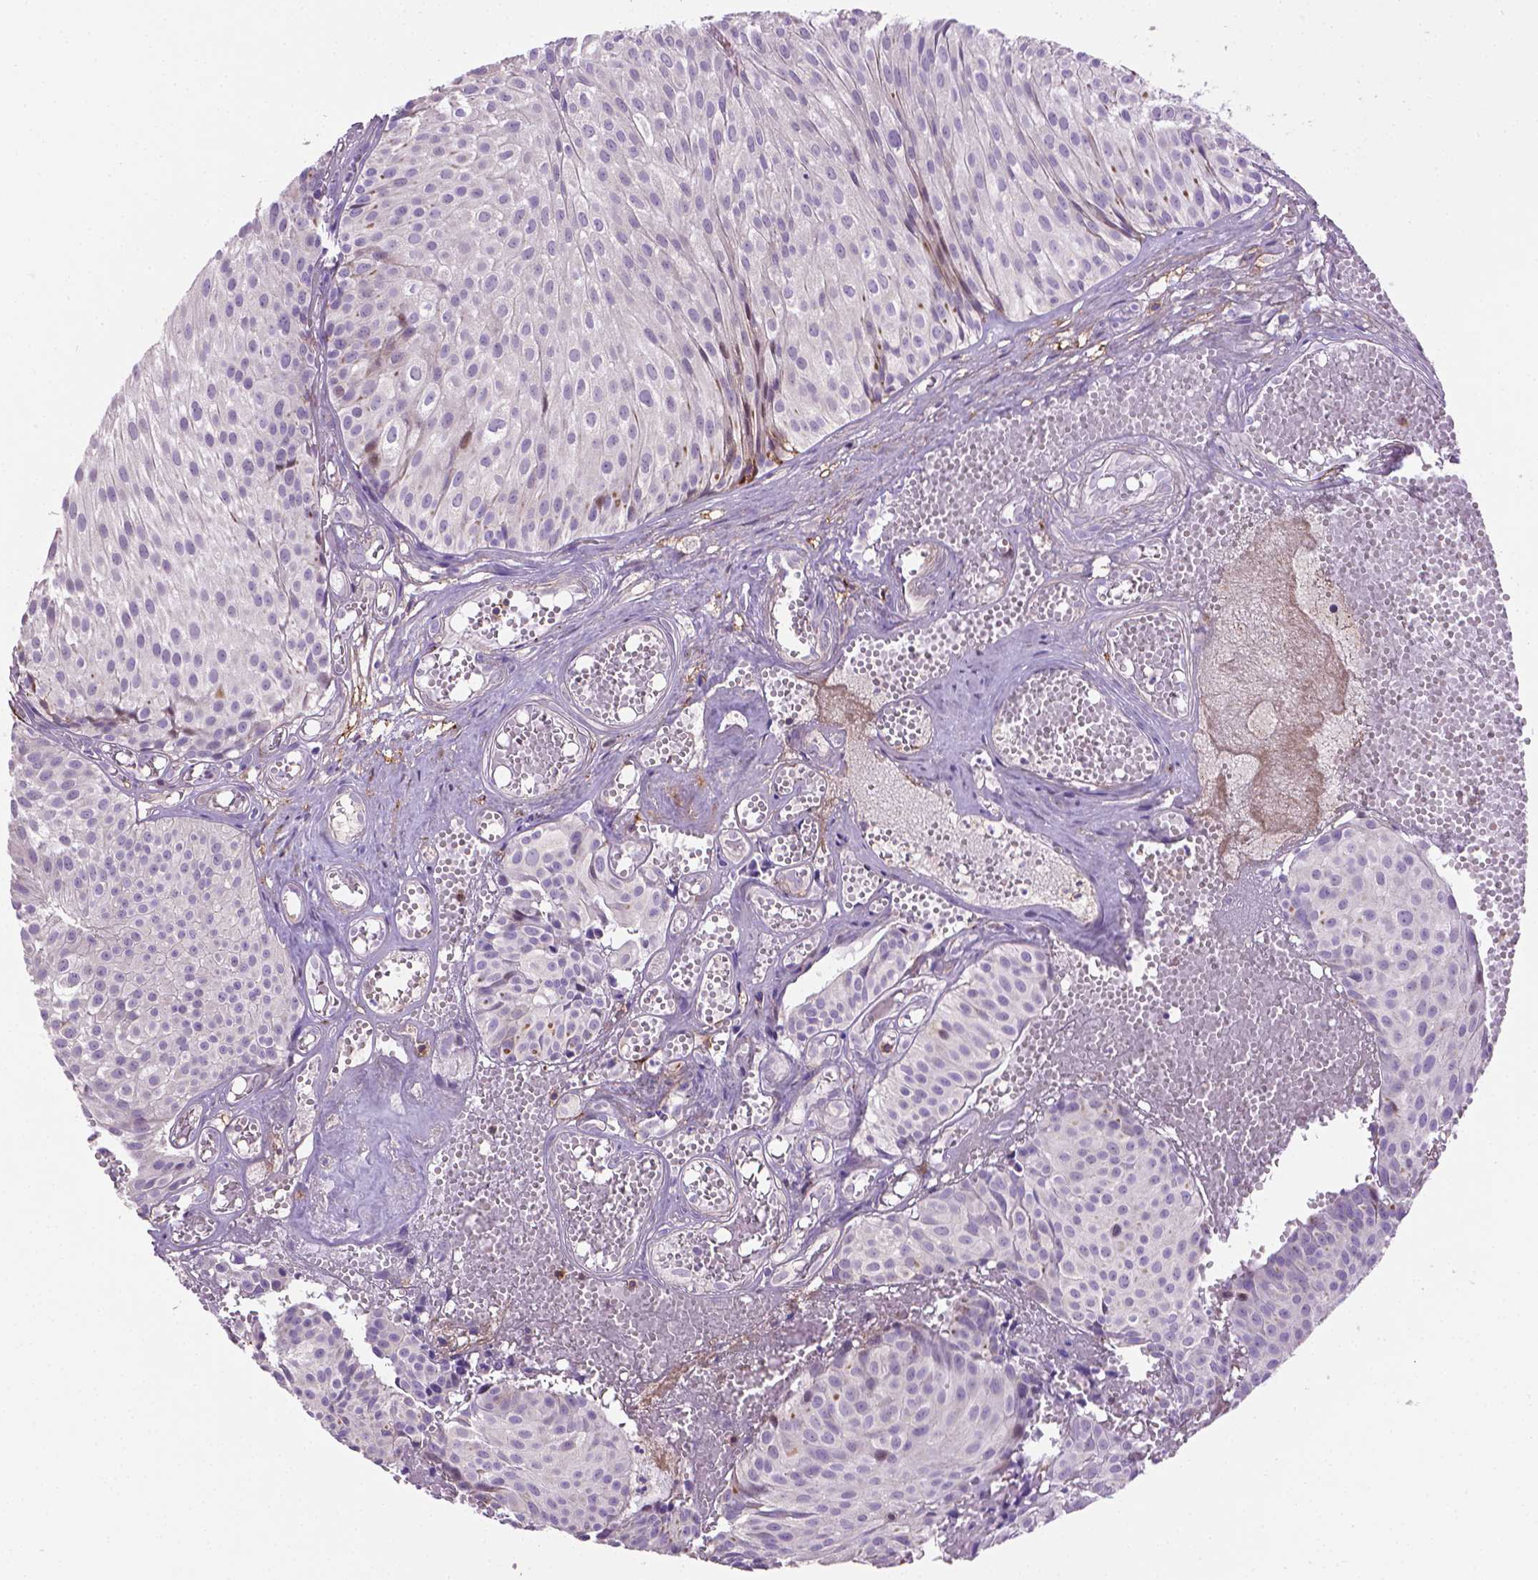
{"staining": {"intensity": "negative", "quantity": "none", "location": "none"}, "tissue": "urothelial cancer", "cell_type": "Tumor cells", "image_type": "cancer", "snomed": [{"axis": "morphology", "description": "Urothelial carcinoma, Low grade"}, {"axis": "topography", "description": "Urinary bladder"}], "caption": "An immunohistochemistry (IHC) image of urothelial cancer is shown. There is no staining in tumor cells of urothelial cancer. The staining was performed using DAB (3,3'-diaminobenzidine) to visualize the protein expression in brown, while the nuclei were stained in blue with hematoxylin (Magnification: 20x).", "gene": "ACAD10", "patient": {"sex": "male", "age": 63}}